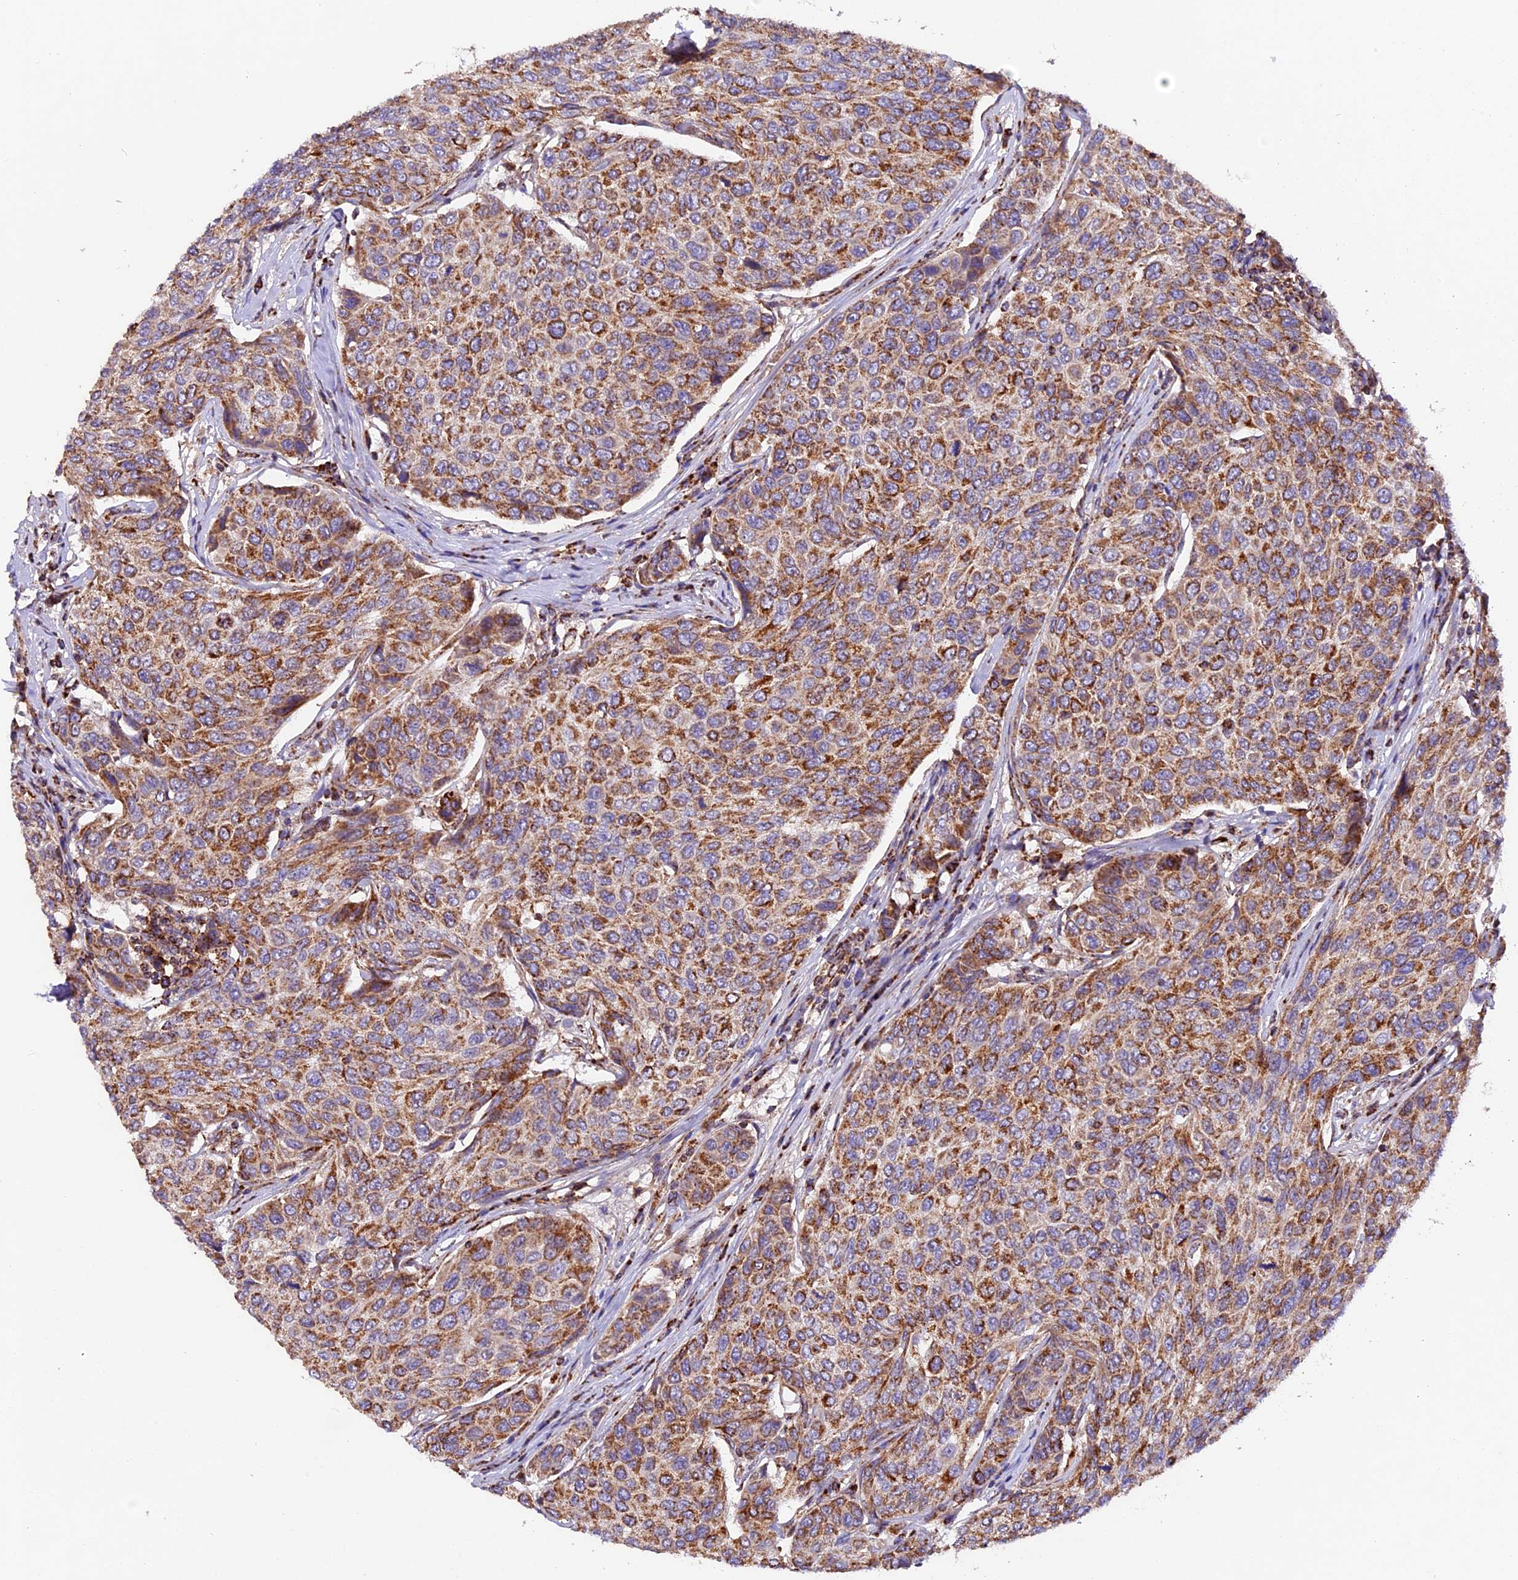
{"staining": {"intensity": "moderate", "quantity": ">75%", "location": "cytoplasmic/membranous"}, "tissue": "breast cancer", "cell_type": "Tumor cells", "image_type": "cancer", "snomed": [{"axis": "morphology", "description": "Duct carcinoma"}, {"axis": "topography", "description": "Breast"}], "caption": "Brown immunohistochemical staining in breast intraductal carcinoma displays moderate cytoplasmic/membranous expression in about >75% of tumor cells. (Stains: DAB in brown, nuclei in blue, Microscopy: brightfield microscopy at high magnification).", "gene": "NDUFA8", "patient": {"sex": "female", "age": 55}}